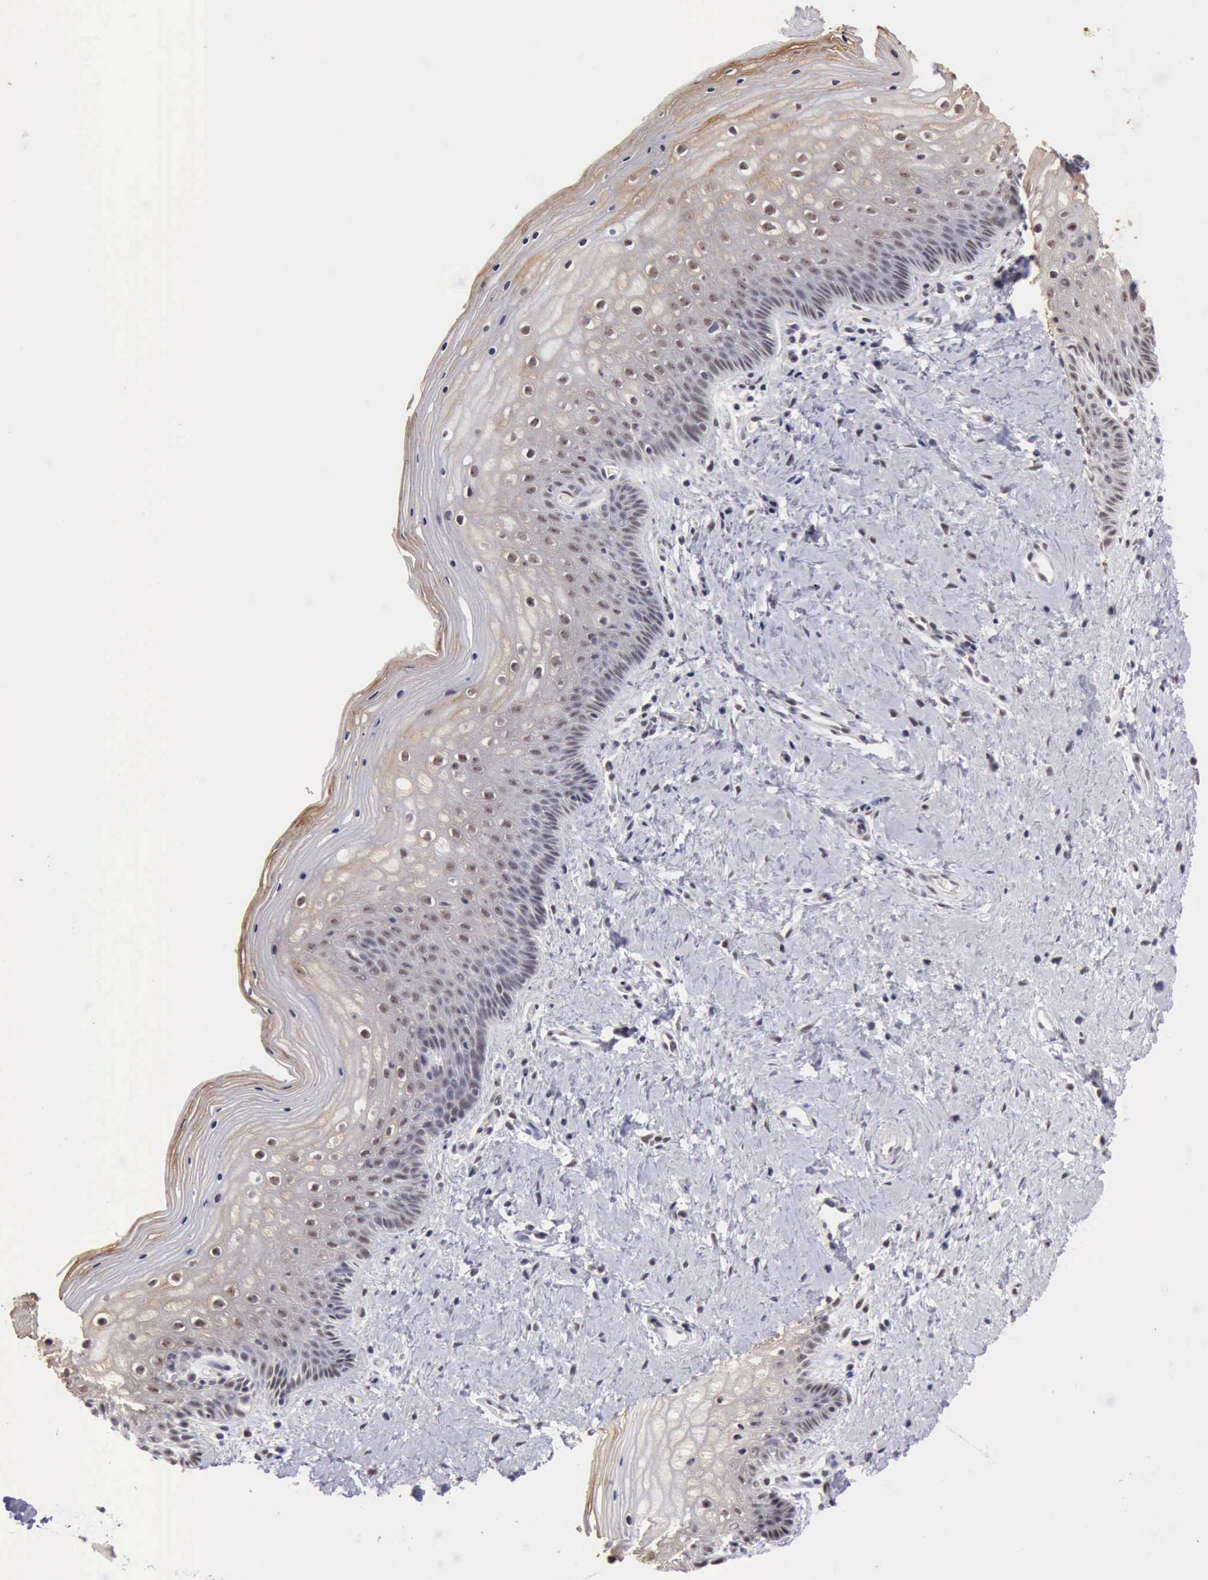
{"staining": {"intensity": "weak", "quantity": "25%-75%", "location": "nuclear"}, "tissue": "vagina", "cell_type": "Squamous epithelial cells", "image_type": "normal", "snomed": [{"axis": "morphology", "description": "Normal tissue, NOS"}, {"axis": "topography", "description": "Vagina"}], "caption": "A photomicrograph showing weak nuclear staining in approximately 25%-75% of squamous epithelial cells in benign vagina, as visualized by brown immunohistochemical staining.", "gene": "TAF1", "patient": {"sex": "female", "age": 46}}